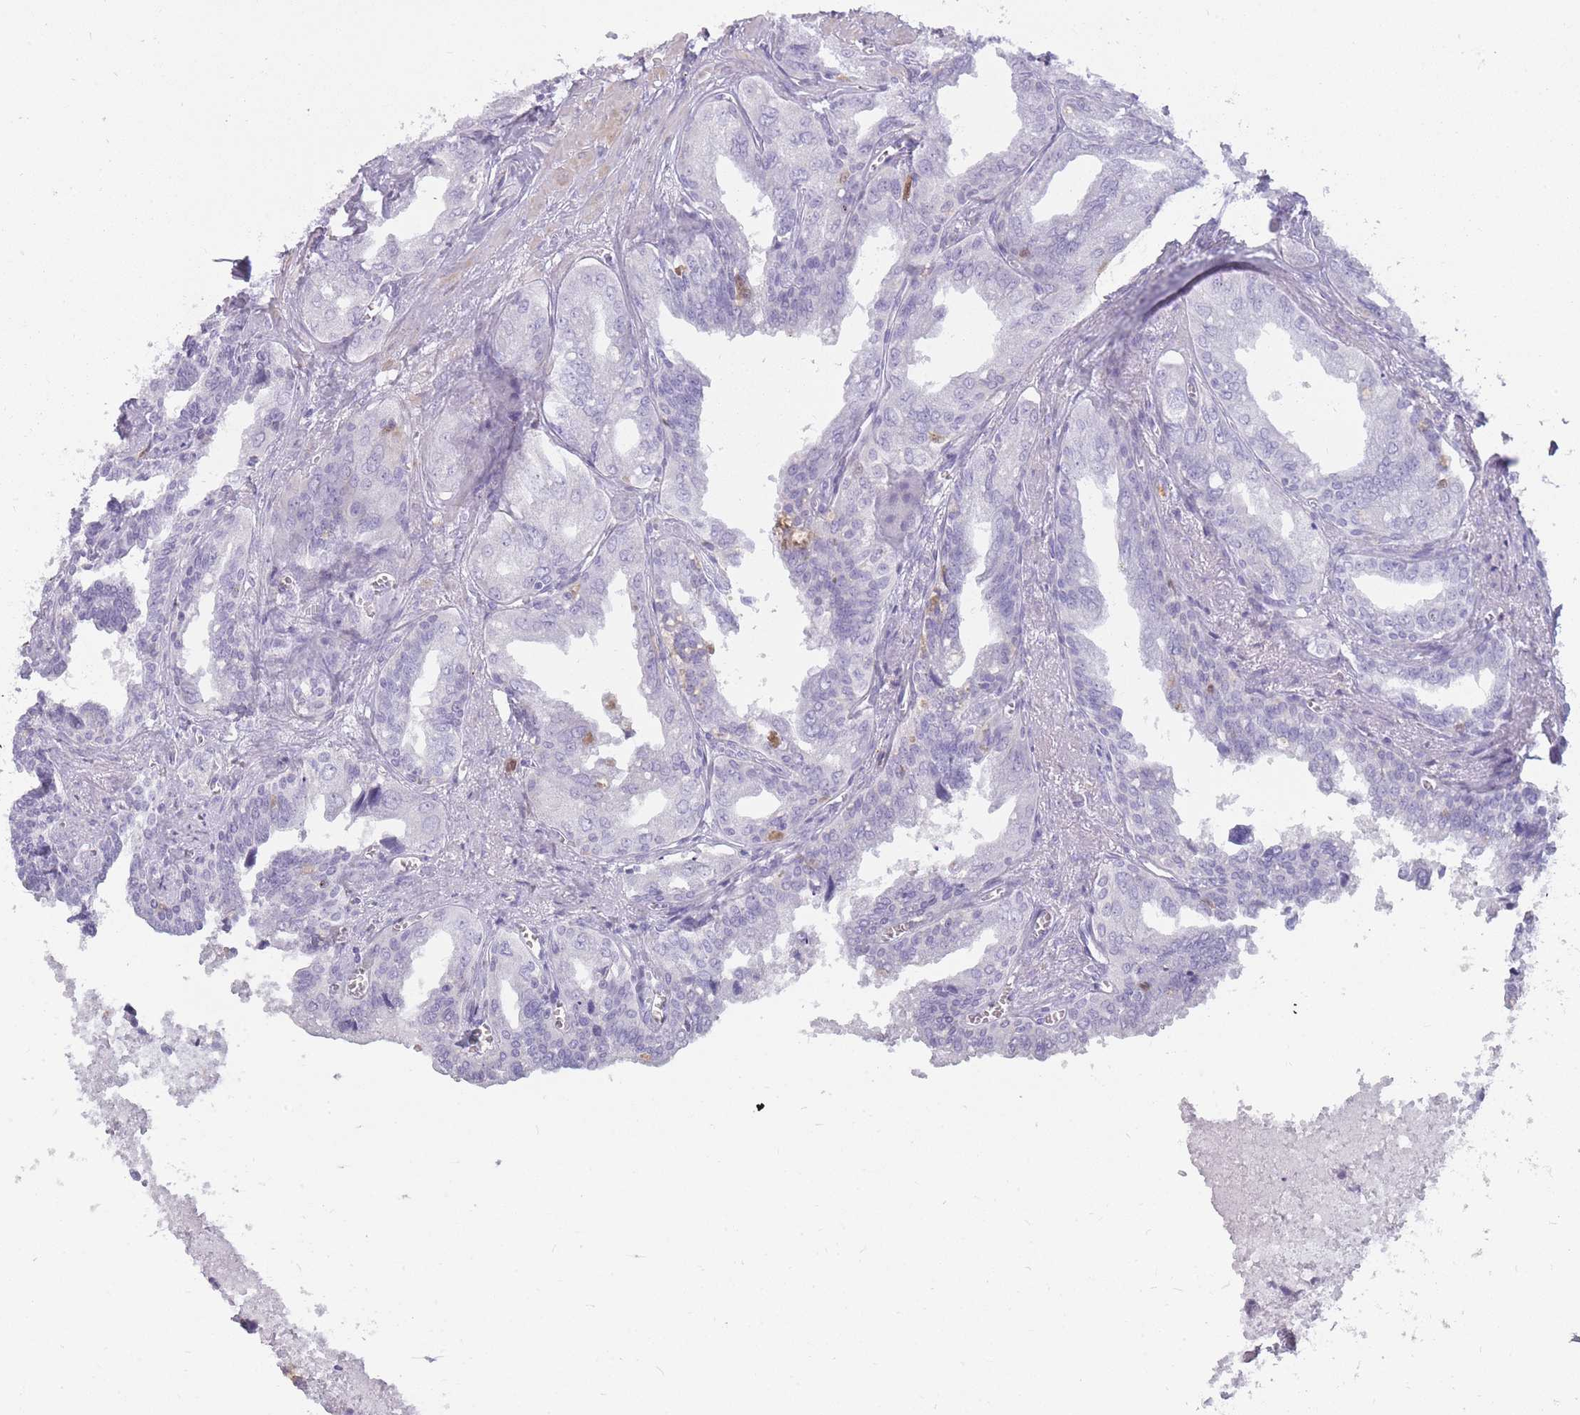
{"staining": {"intensity": "negative", "quantity": "none", "location": "none"}, "tissue": "seminal vesicle", "cell_type": "Glandular cells", "image_type": "normal", "snomed": [{"axis": "morphology", "description": "Normal tissue, NOS"}, {"axis": "topography", "description": "Seminal veicle"}], "caption": "Immunohistochemistry (IHC) histopathology image of normal human seminal vesicle stained for a protein (brown), which demonstrates no expression in glandular cells.", "gene": "LGALS9B", "patient": {"sex": "male", "age": 67}}